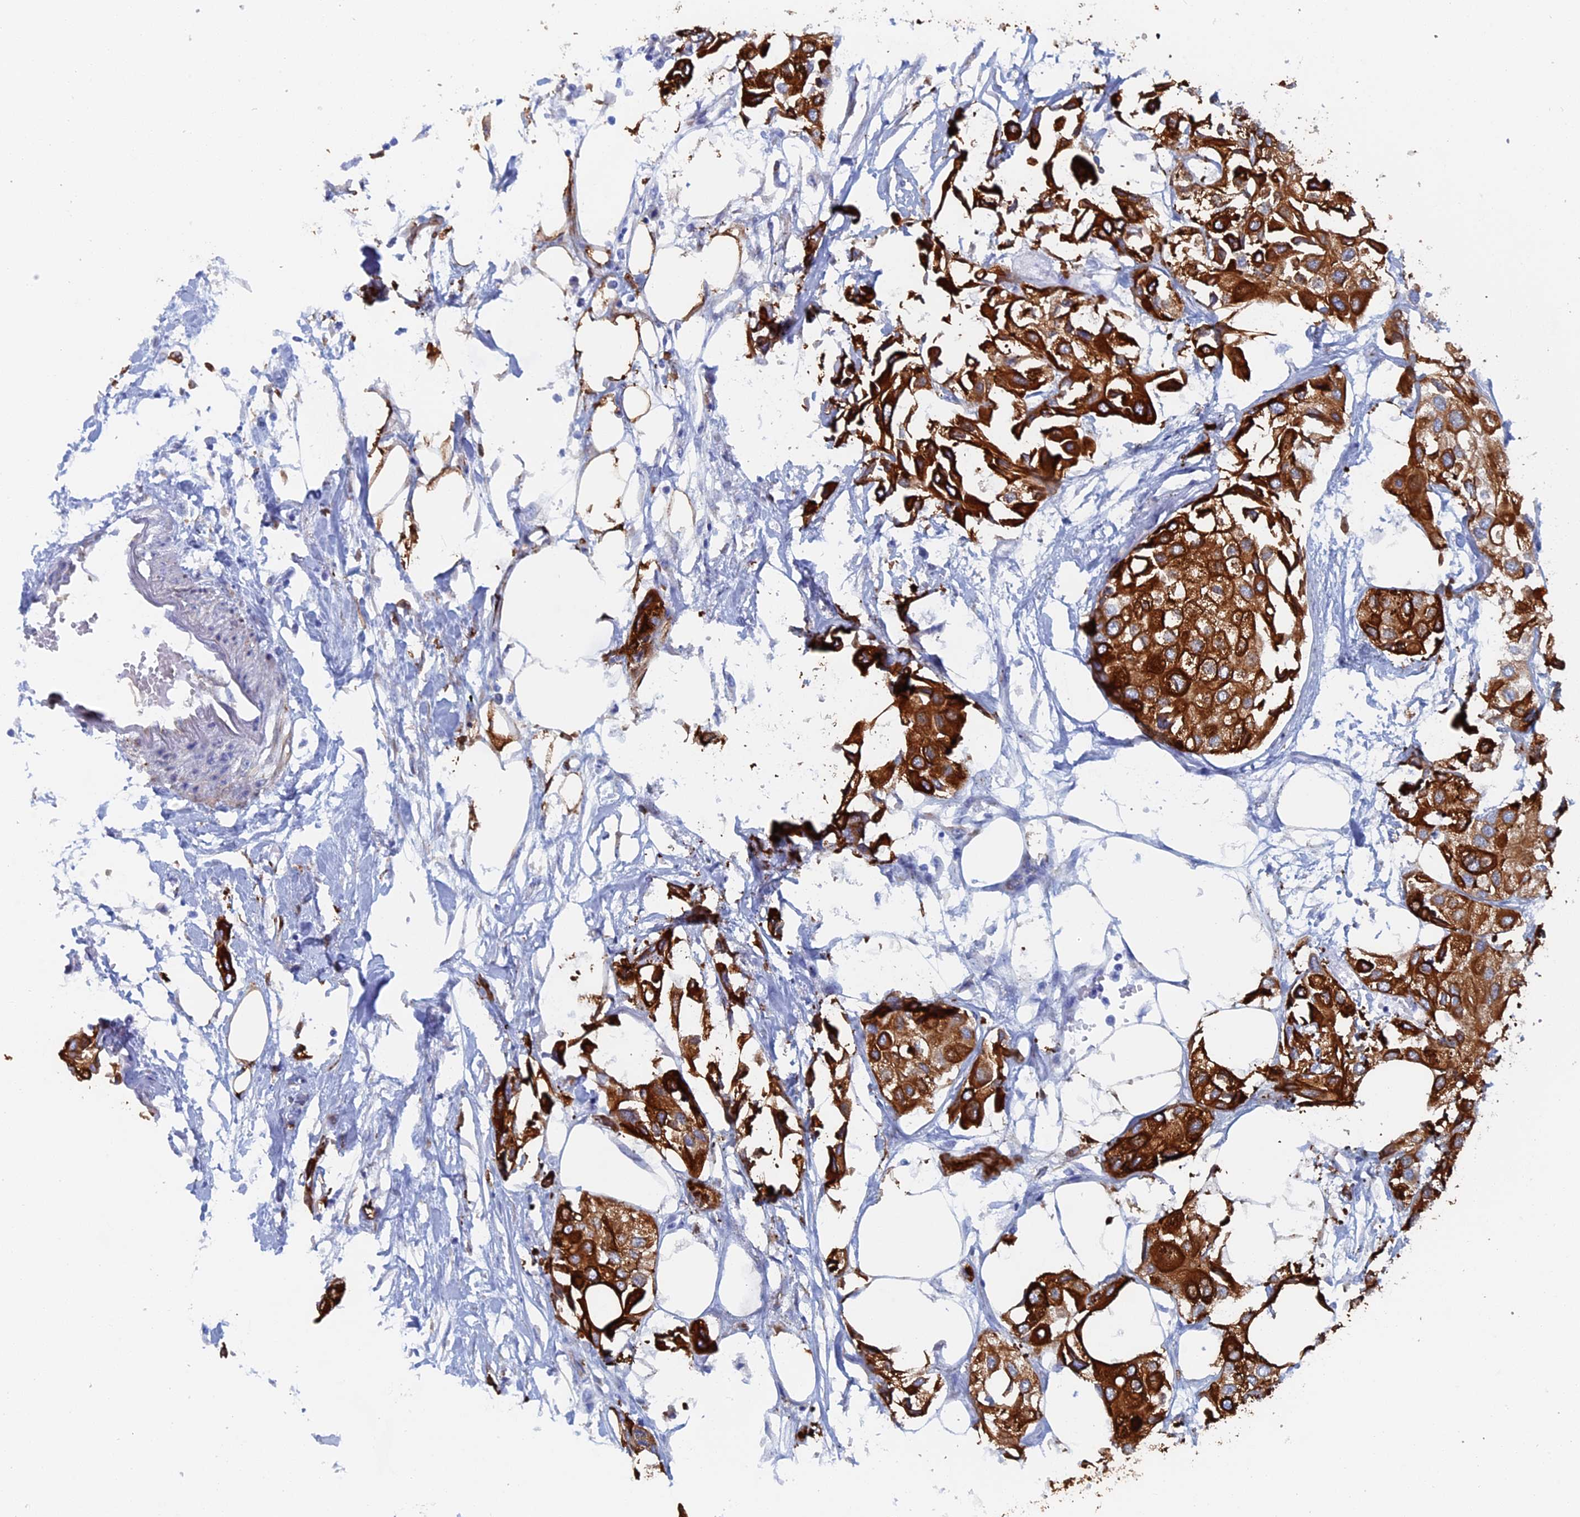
{"staining": {"intensity": "strong", "quantity": ">75%", "location": "cytoplasmic/membranous"}, "tissue": "urothelial cancer", "cell_type": "Tumor cells", "image_type": "cancer", "snomed": [{"axis": "morphology", "description": "Urothelial carcinoma, High grade"}, {"axis": "topography", "description": "Urinary bladder"}], "caption": "Immunohistochemical staining of high-grade urothelial carcinoma shows high levels of strong cytoplasmic/membranous protein staining in approximately >75% of tumor cells.", "gene": "COG7", "patient": {"sex": "male", "age": 64}}